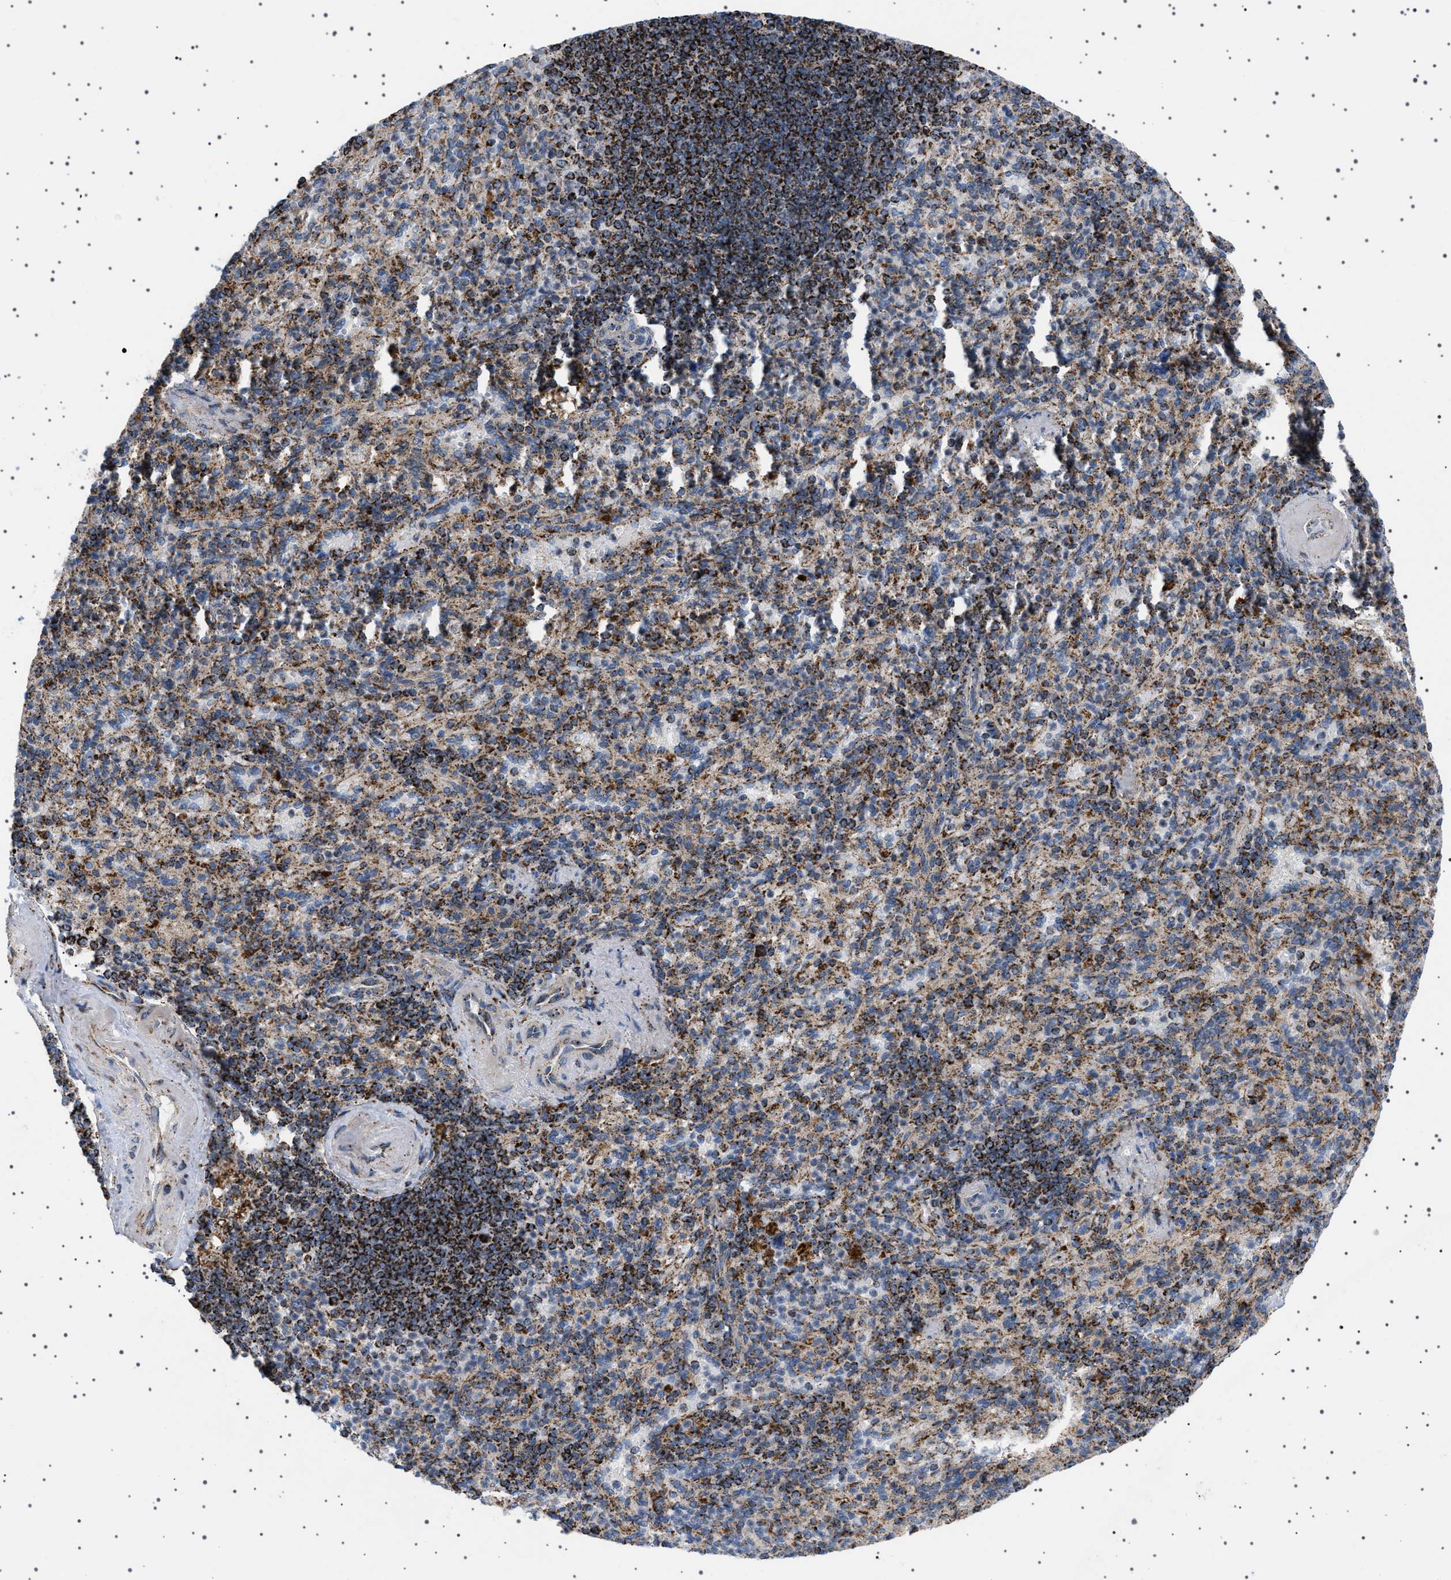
{"staining": {"intensity": "strong", "quantity": "25%-75%", "location": "cytoplasmic/membranous"}, "tissue": "spleen", "cell_type": "Cells in red pulp", "image_type": "normal", "snomed": [{"axis": "morphology", "description": "Normal tissue, NOS"}, {"axis": "topography", "description": "Spleen"}], "caption": "There is high levels of strong cytoplasmic/membranous positivity in cells in red pulp of normal spleen, as demonstrated by immunohistochemical staining (brown color).", "gene": "UBXN8", "patient": {"sex": "female", "age": 74}}